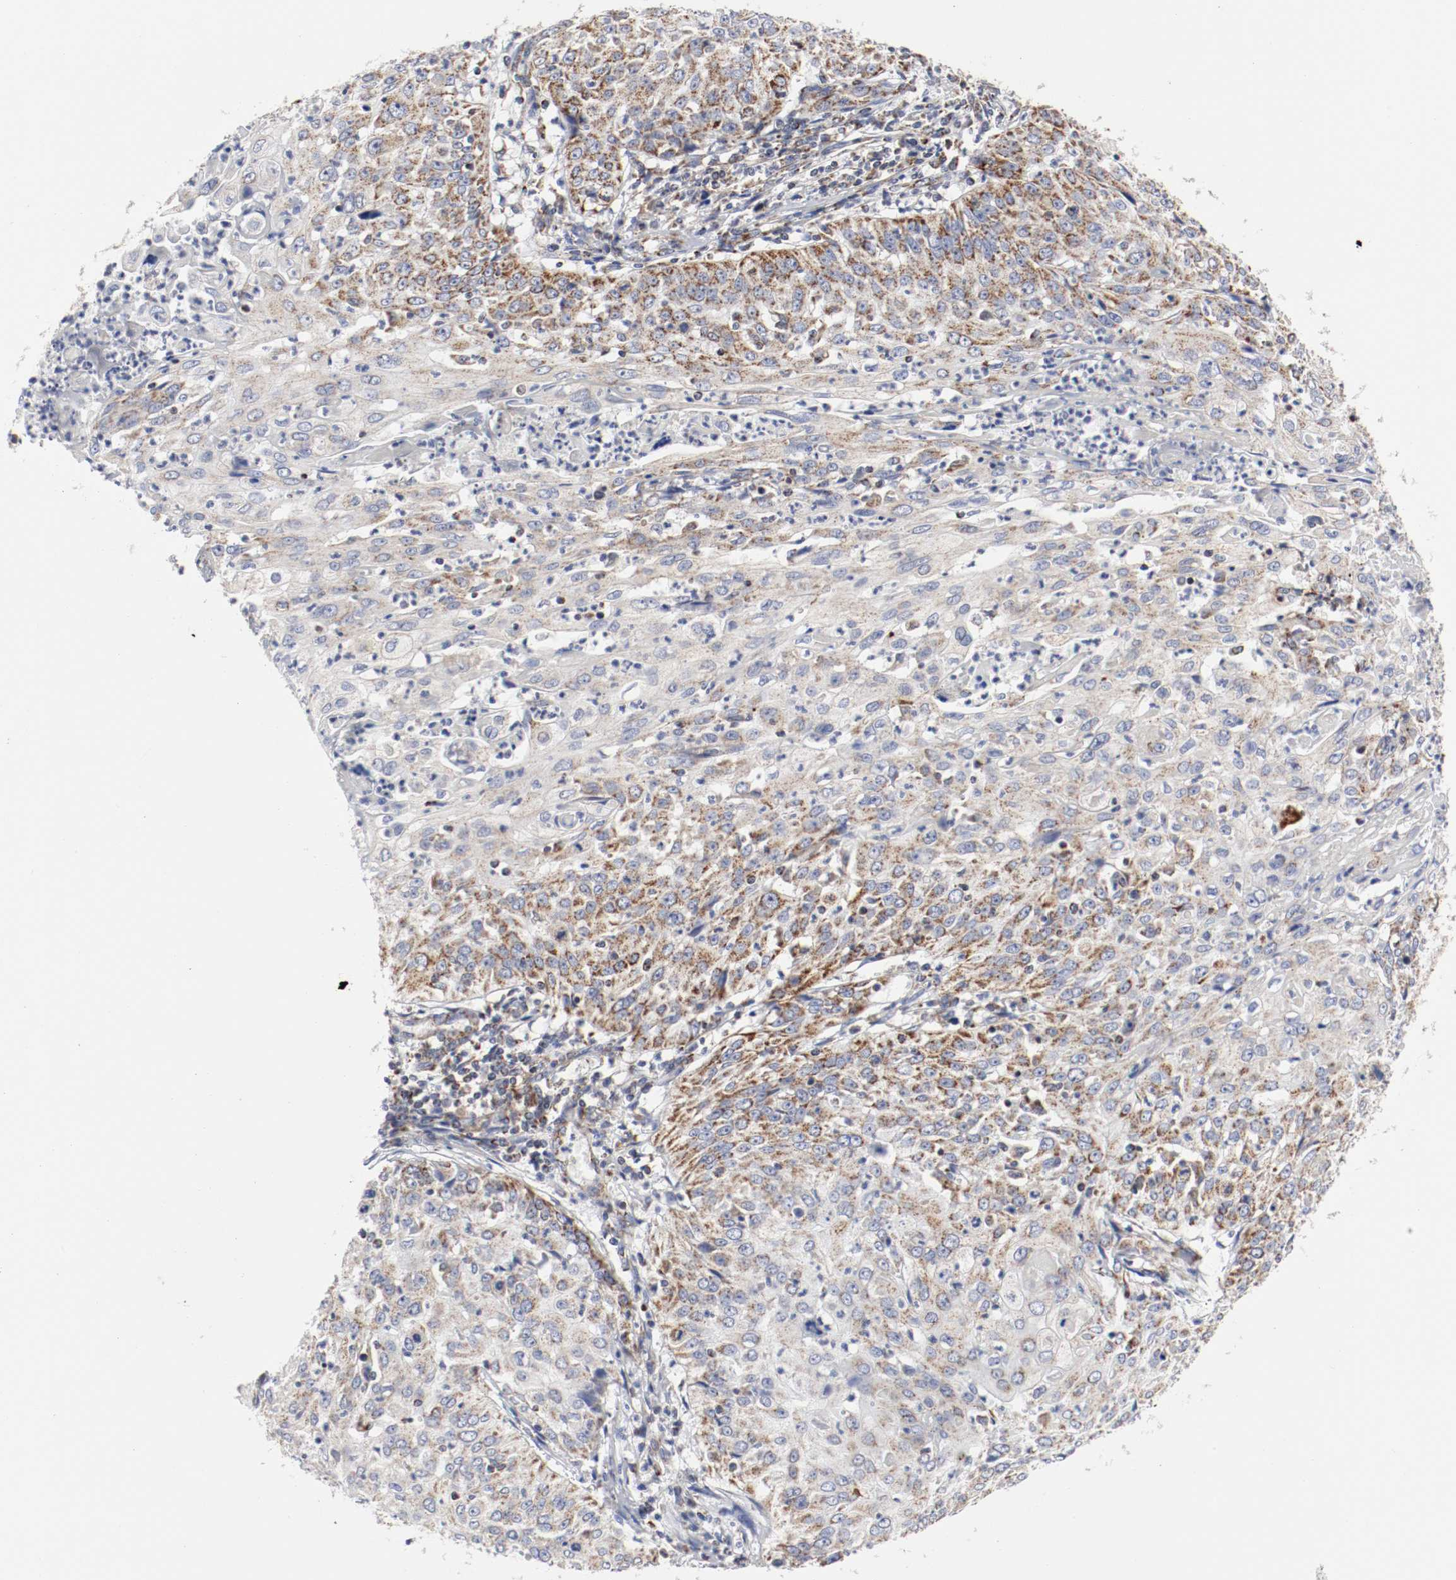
{"staining": {"intensity": "moderate", "quantity": ">75%", "location": "cytoplasmic/membranous"}, "tissue": "cervical cancer", "cell_type": "Tumor cells", "image_type": "cancer", "snomed": [{"axis": "morphology", "description": "Squamous cell carcinoma, NOS"}, {"axis": "topography", "description": "Cervix"}], "caption": "Brown immunohistochemical staining in cervical cancer (squamous cell carcinoma) demonstrates moderate cytoplasmic/membranous expression in approximately >75% of tumor cells.", "gene": "AFG3L2", "patient": {"sex": "female", "age": 39}}